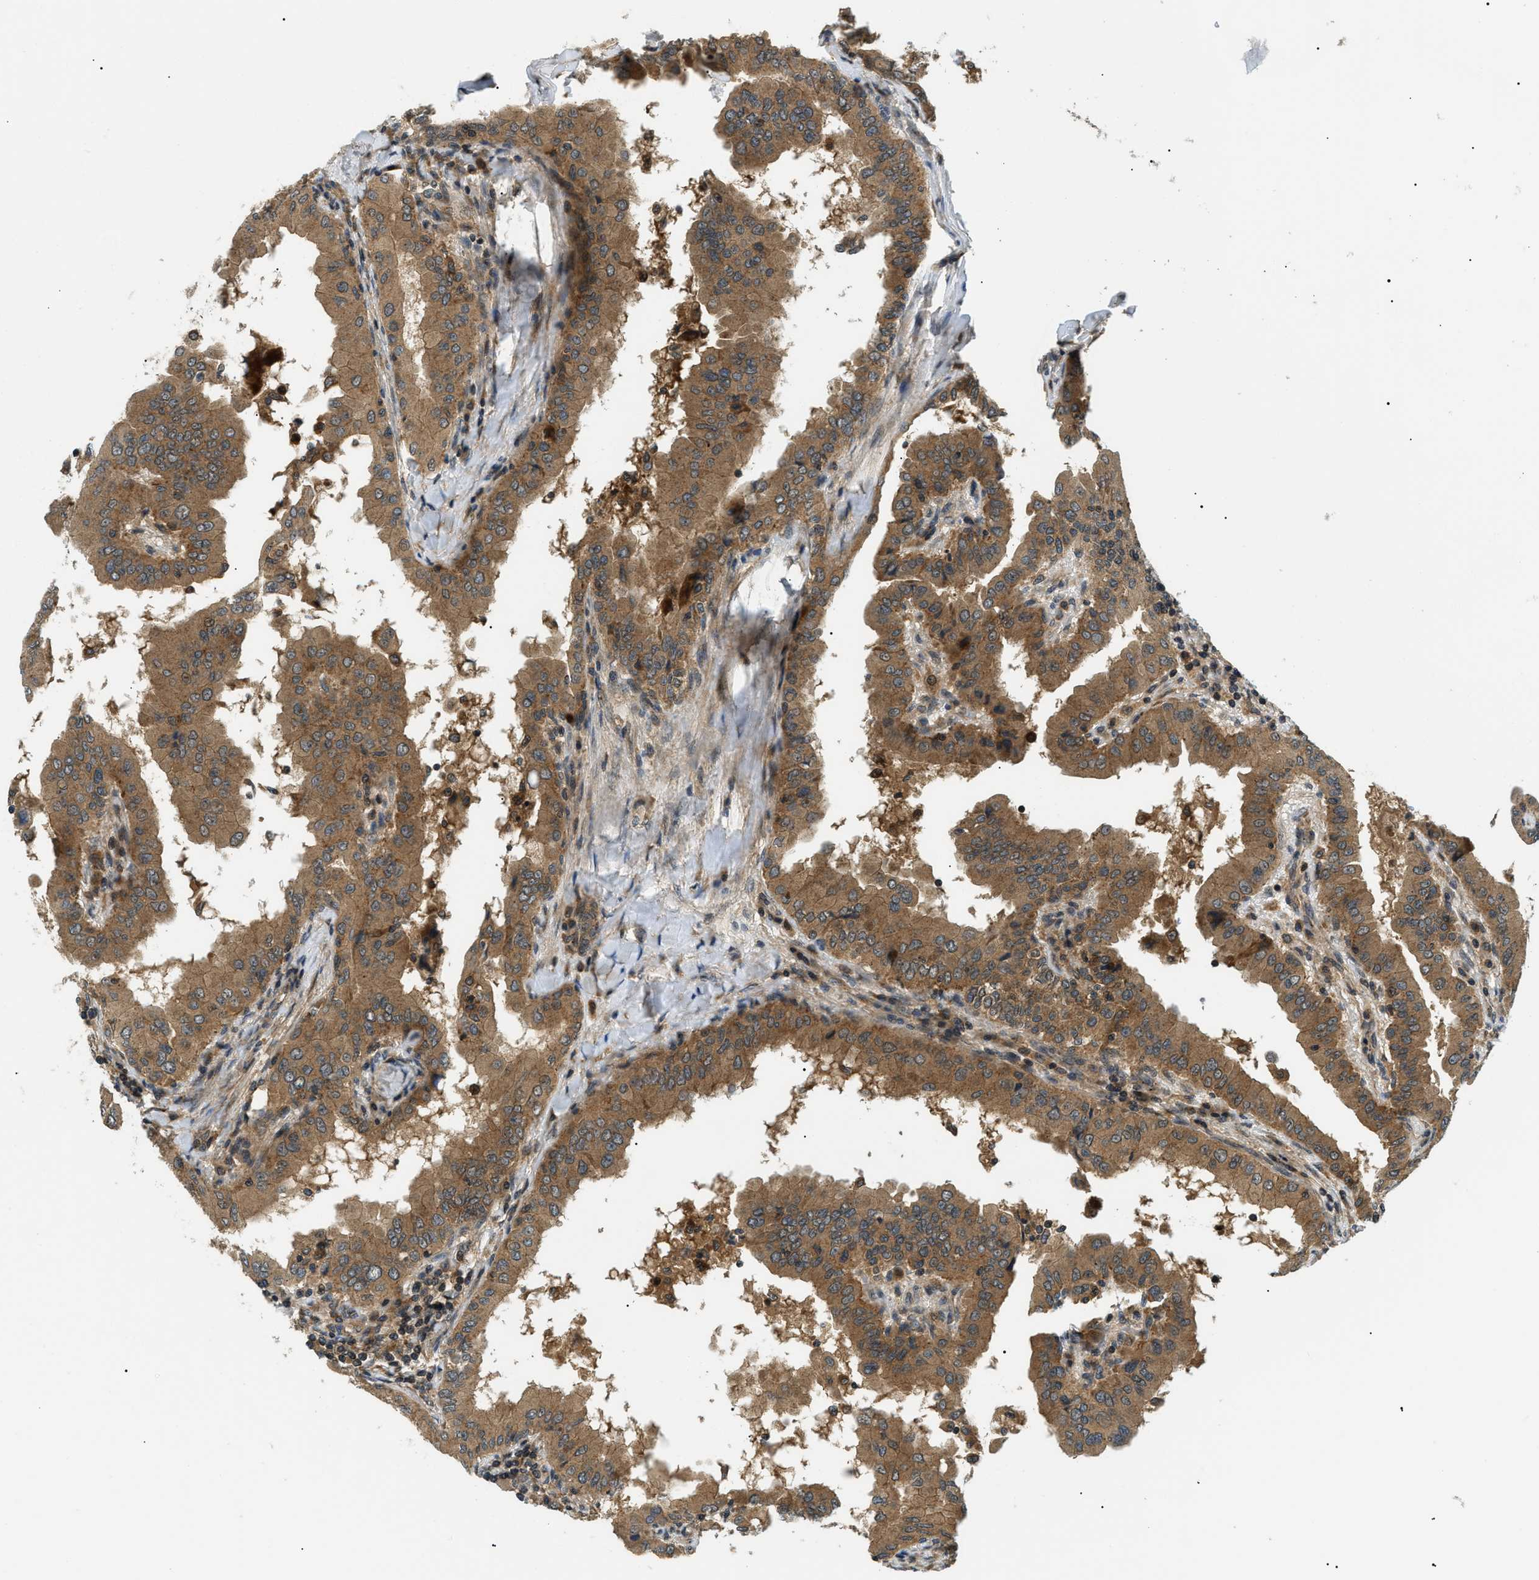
{"staining": {"intensity": "moderate", "quantity": ">75%", "location": "cytoplasmic/membranous"}, "tissue": "thyroid cancer", "cell_type": "Tumor cells", "image_type": "cancer", "snomed": [{"axis": "morphology", "description": "Papillary adenocarcinoma, NOS"}, {"axis": "topography", "description": "Thyroid gland"}], "caption": "High-magnification brightfield microscopy of thyroid cancer stained with DAB (brown) and counterstained with hematoxylin (blue). tumor cells exhibit moderate cytoplasmic/membranous expression is identified in approximately>75% of cells. (DAB (3,3'-diaminobenzidine) = brown stain, brightfield microscopy at high magnification).", "gene": "ATP6AP1", "patient": {"sex": "male", "age": 33}}